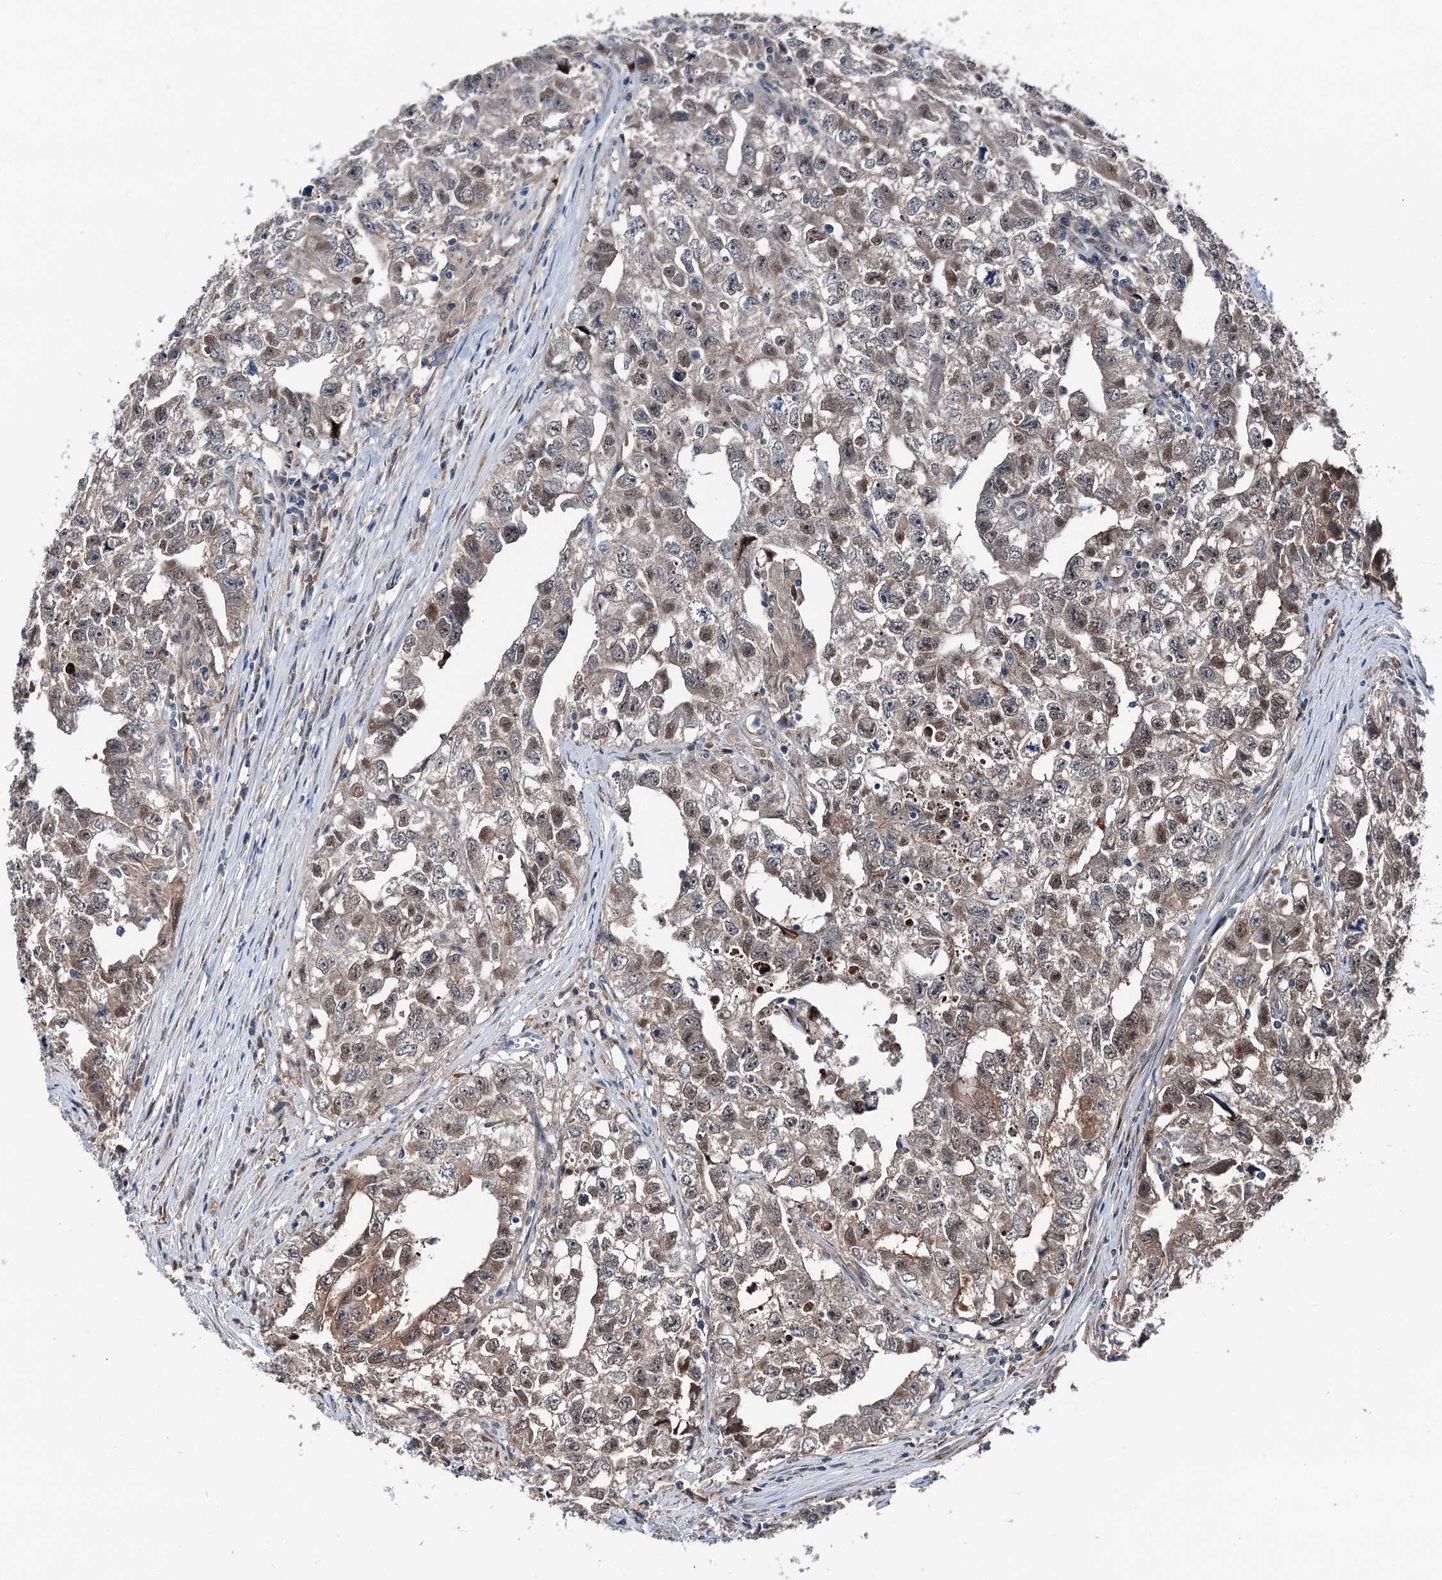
{"staining": {"intensity": "weak", "quantity": "25%-75%", "location": "cytoplasmic/membranous,nuclear"}, "tissue": "testis cancer", "cell_type": "Tumor cells", "image_type": "cancer", "snomed": [{"axis": "morphology", "description": "Seminoma, NOS"}, {"axis": "morphology", "description": "Carcinoma, Embryonal, NOS"}, {"axis": "topography", "description": "Testis"}], "caption": "Immunohistochemistry histopathology image of human embryonal carcinoma (testis) stained for a protein (brown), which reveals low levels of weak cytoplasmic/membranous and nuclear positivity in about 25%-75% of tumor cells.", "gene": "PSMD13", "patient": {"sex": "male", "age": 43}}